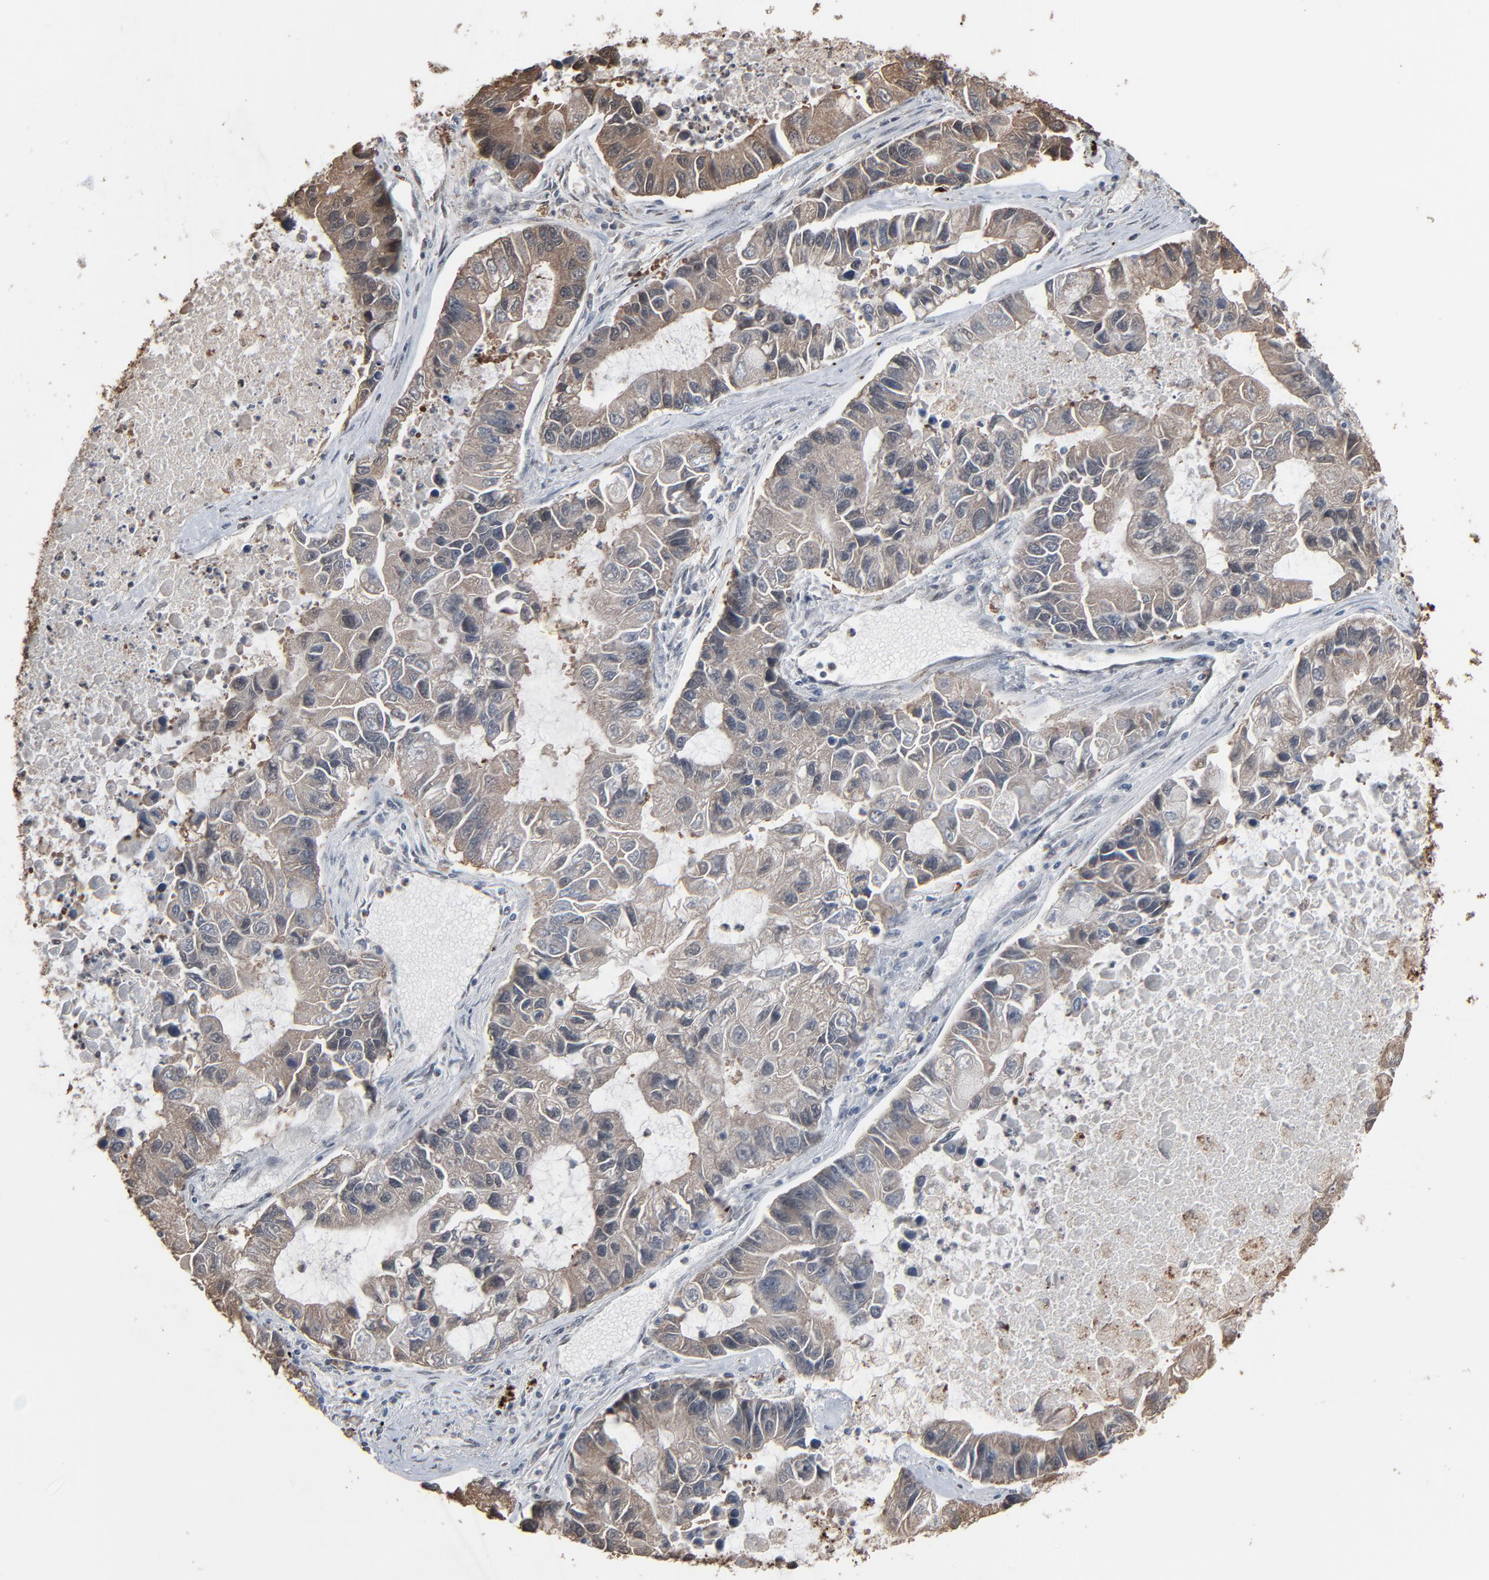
{"staining": {"intensity": "moderate", "quantity": ">75%", "location": "cytoplasmic/membranous"}, "tissue": "lung cancer", "cell_type": "Tumor cells", "image_type": "cancer", "snomed": [{"axis": "morphology", "description": "Adenocarcinoma, NOS"}, {"axis": "topography", "description": "Lung"}], "caption": "The histopathology image displays a brown stain indicating the presence of a protein in the cytoplasmic/membranous of tumor cells in lung cancer. (DAB (3,3'-diaminobenzidine) IHC with brightfield microscopy, high magnification).", "gene": "MEIS2", "patient": {"sex": "female", "age": 51}}